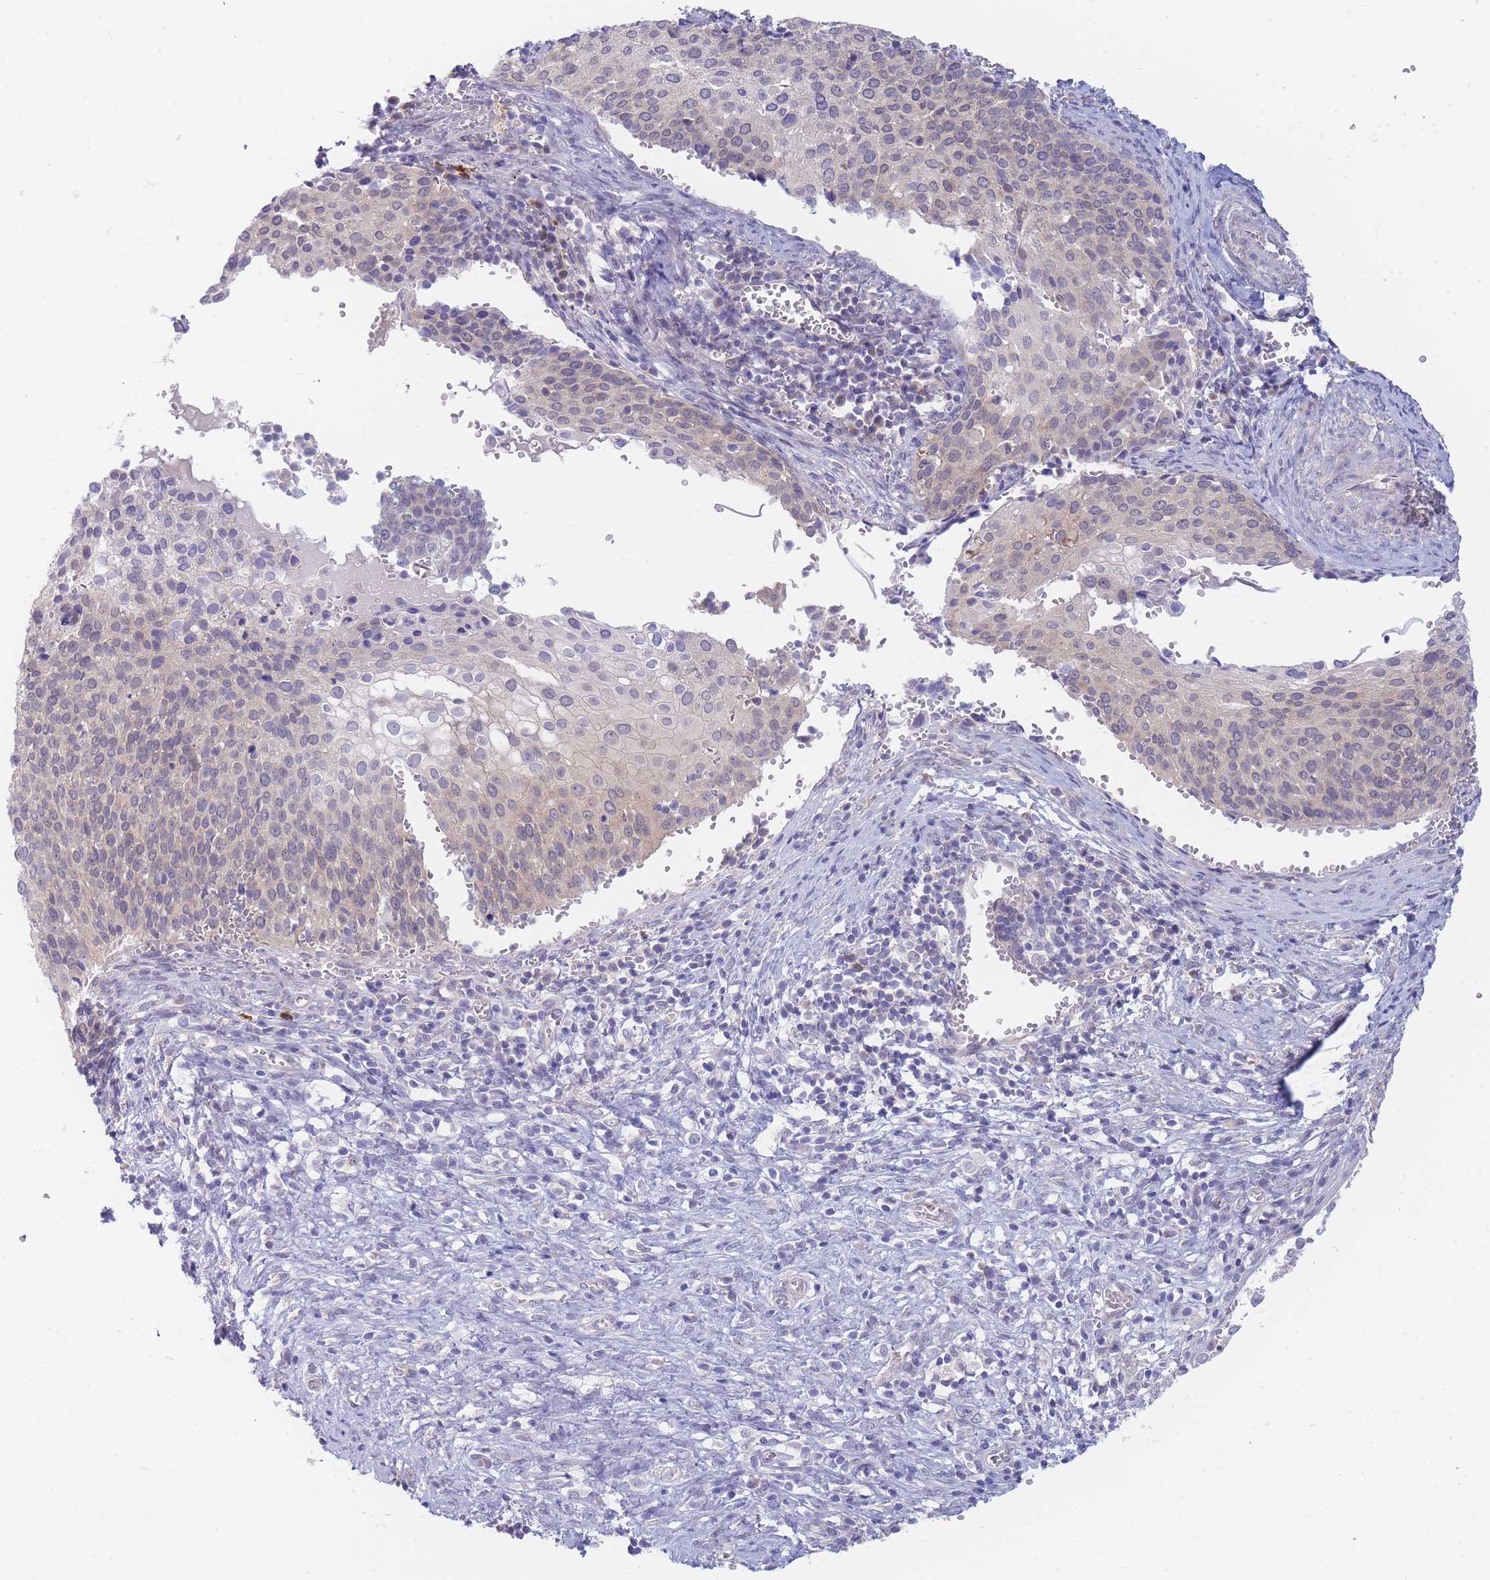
{"staining": {"intensity": "negative", "quantity": "none", "location": "none"}, "tissue": "cervical cancer", "cell_type": "Tumor cells", "image_type": "cancer", "snomed": [{"axis": "morphology", "description": "Squamous cell carcinoma, NOS"}, {"axis": "topography", "description": "Cervix"}], "caption": "Human cervical cancer stained for a protein using immunohistochemistry reveals no positivity in tumor cells.", "gene": "SUGT1", "patient": {"sex": "female", "age": 44}}